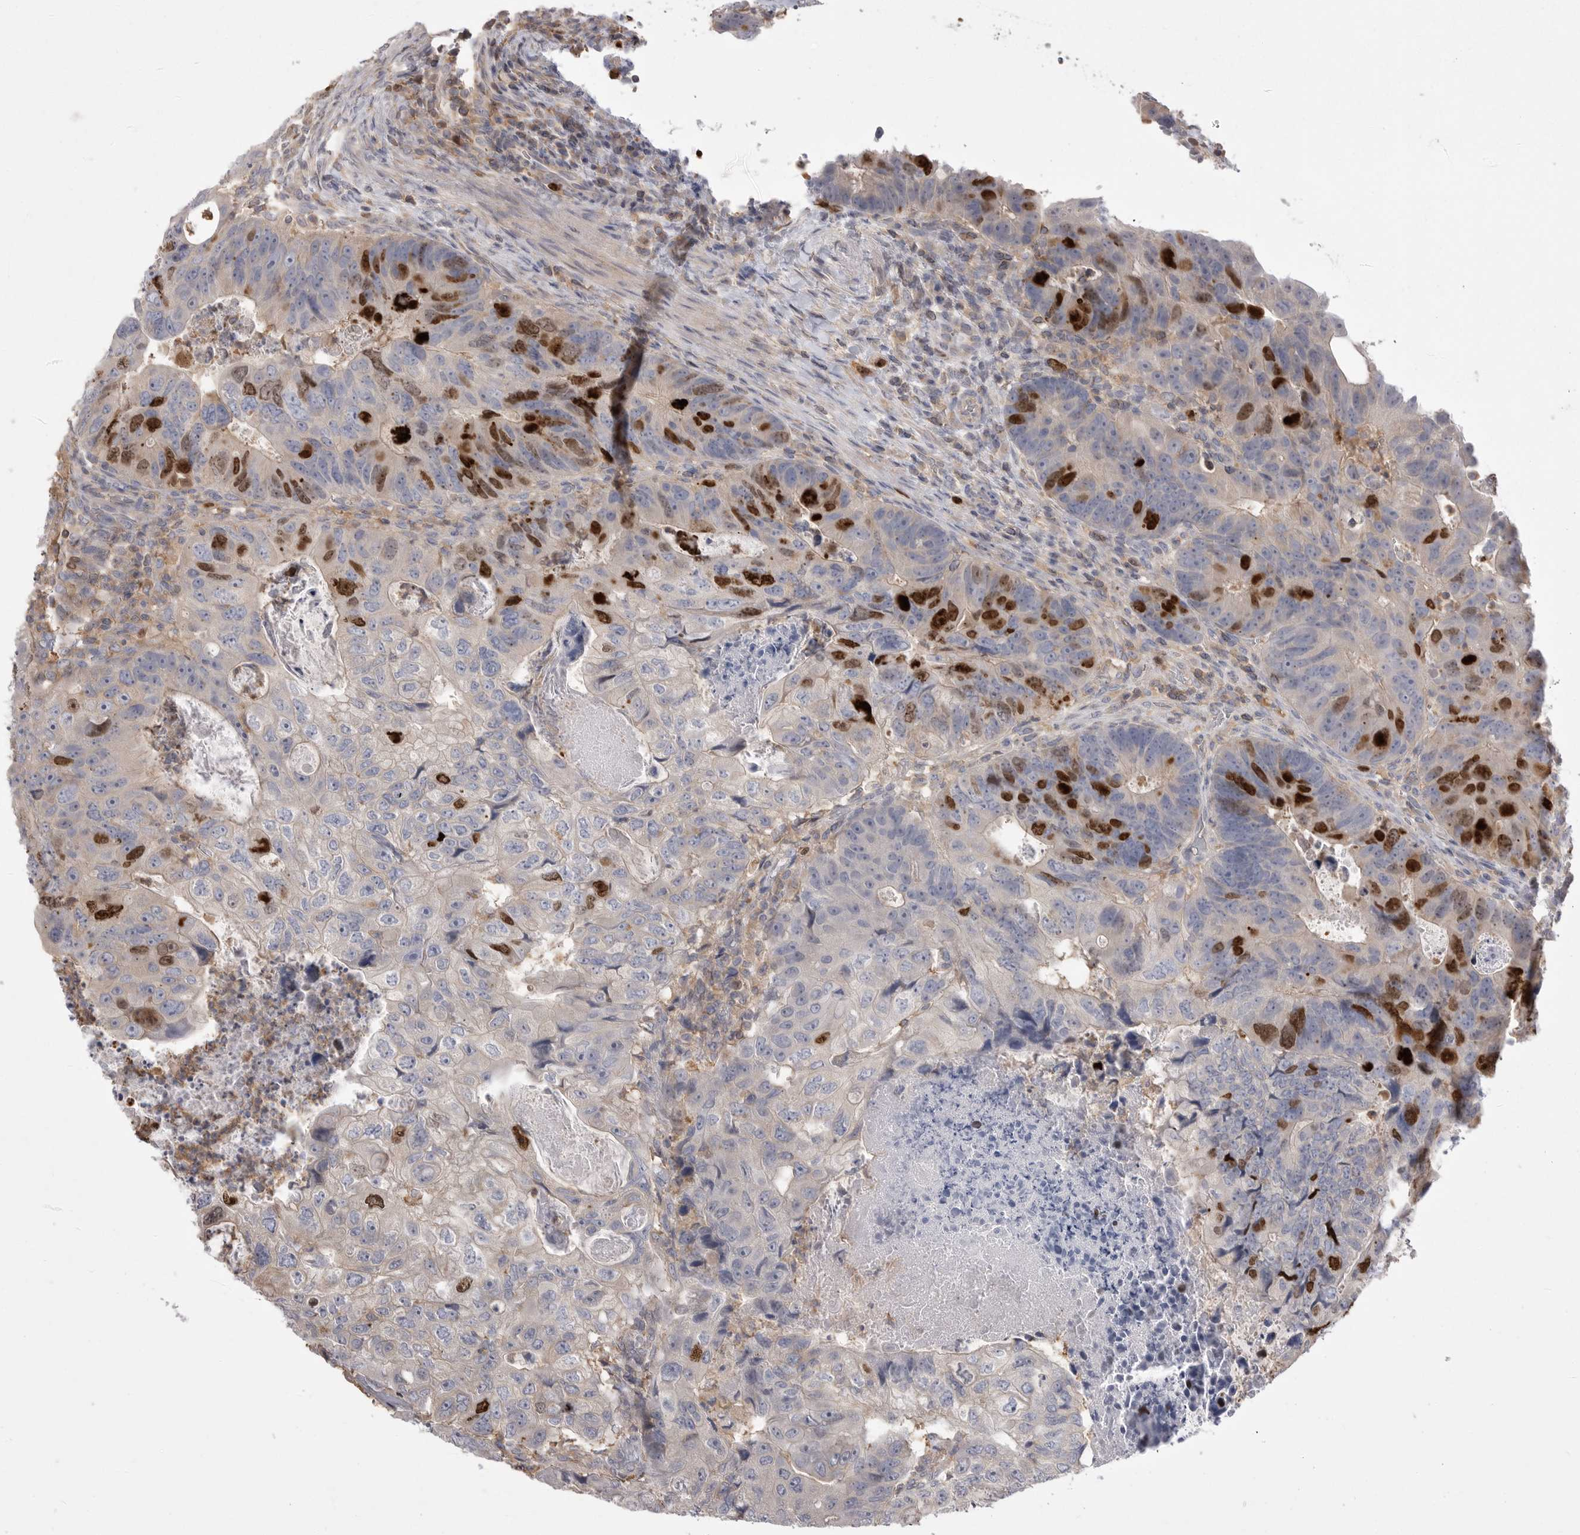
{"staining": {"intensity": "strong", "quantity": "<25%", "location": "nuclear"}, "tissue": "colorectal cancer", "cell_type": "Tumor cells", "image_type": "cancer", "snomed": [{"axis": "morphology", "description": "Adenocarcinoma, NOS"}, {"axis": "topography", "description": "Rectum"}], "caption": "Tumor cells reveal medium levels of strong nuclear positivity in approximately <25% of cells in adenocarcinoma (colorectal). (DAB (3,3'-diaminobenzidine) IHC, brown staining for protein, blue staining for nuclei).", "gene": "TOP2A", "patient": {"sex": "male", "age": 59}}